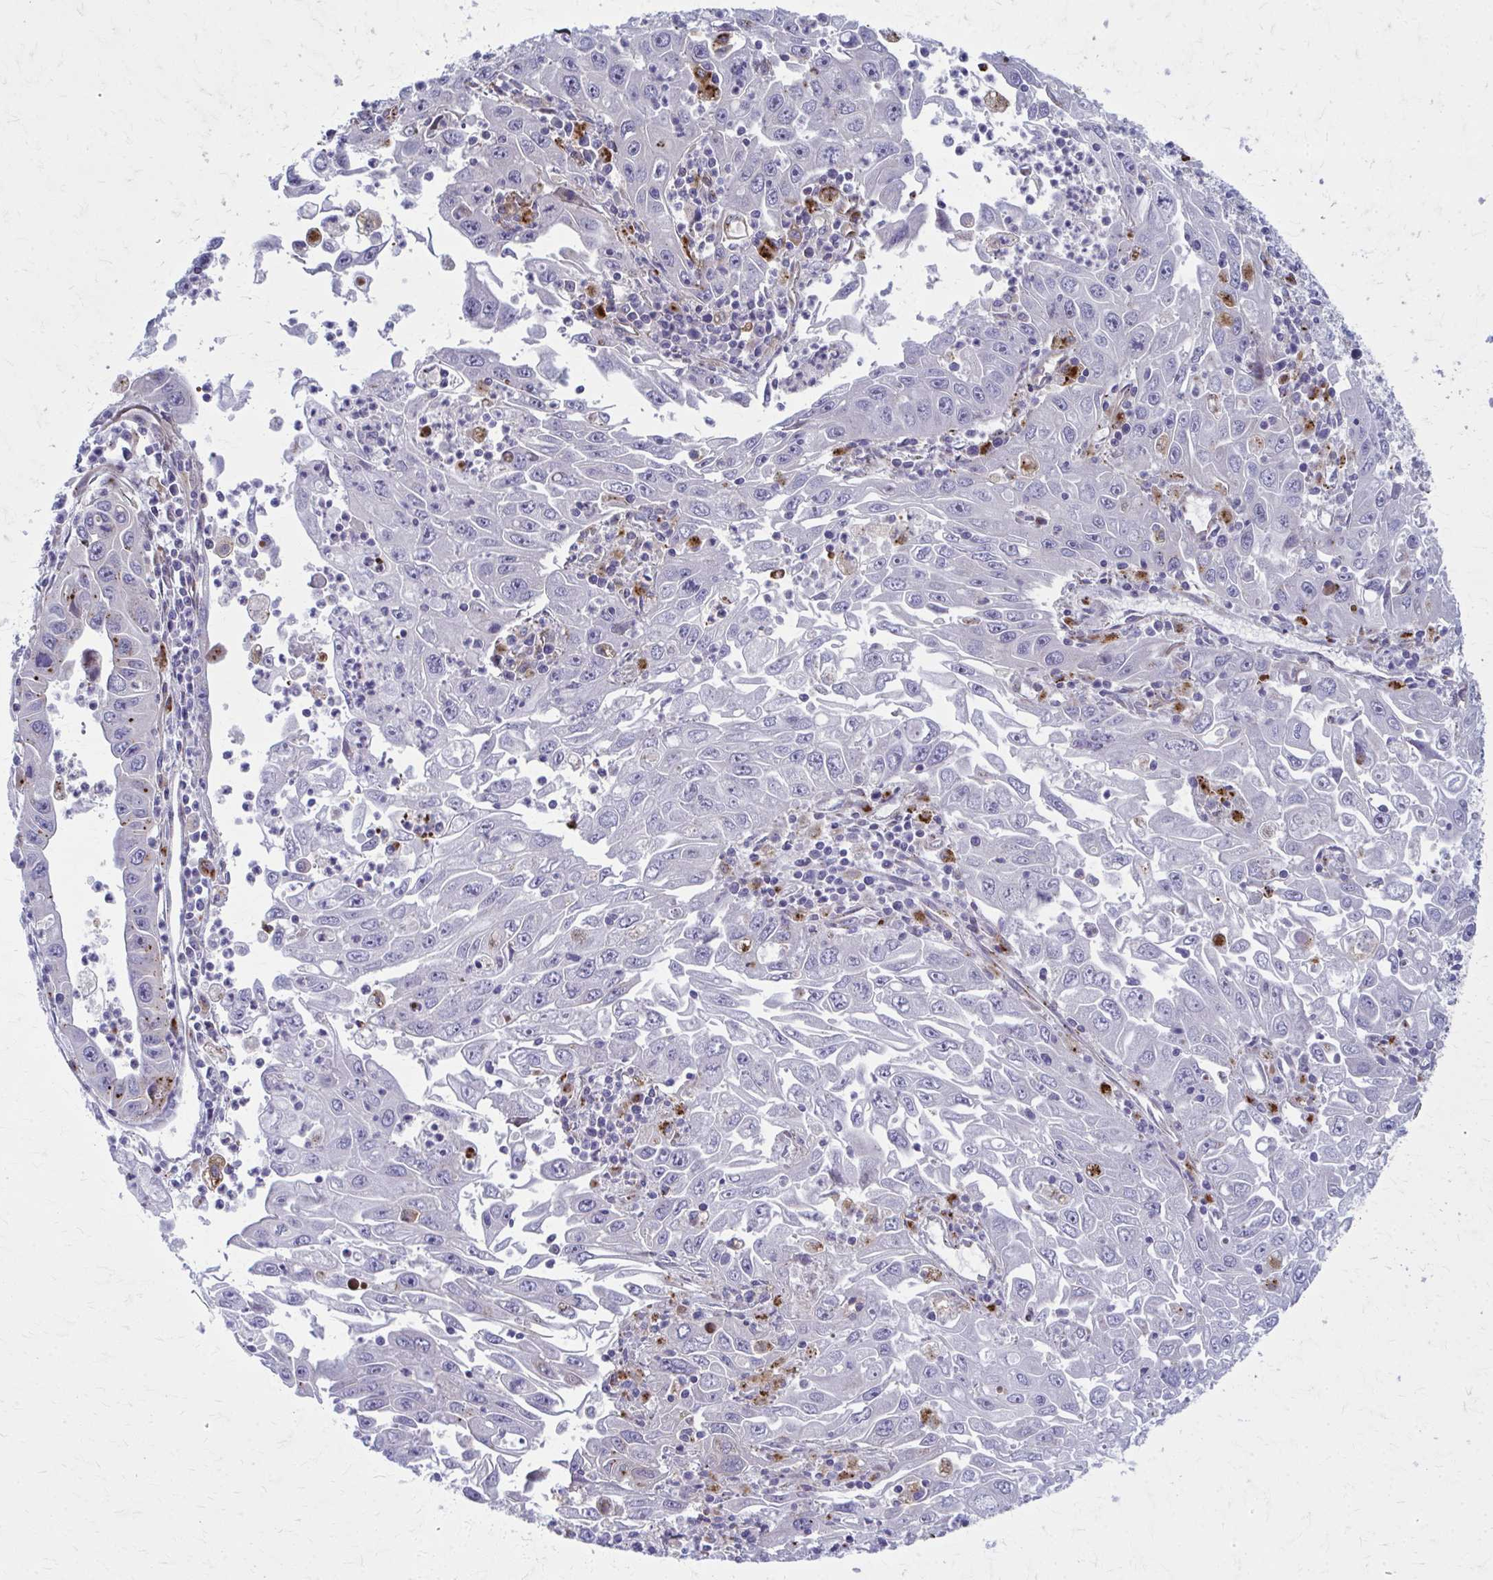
{"staining": {"intensity": "negative", "quantity": "none", "location": "none"}, "tissue": "endometrial cancer", "cell_type": "Tumor cells", "image_type": "cancer", "snomed": [{"axis": "morphology", "description": "Adenocarcinoma, NOS"}, {"axis": "topography", "description": "Uterus"}], "caption": "Immunohistochemical staining of human adenocarcinoma (endometrial) demonstrates no significant positivity in tumor cells. (Stains: DAB (3,3'-diaminobenzidine) IHC with hematoxylin counter stain, Microscopy: brightfield microscopy at high magnification).", "gene": "LRRC4B", "patient": {"sex": "female", "age": 62}}